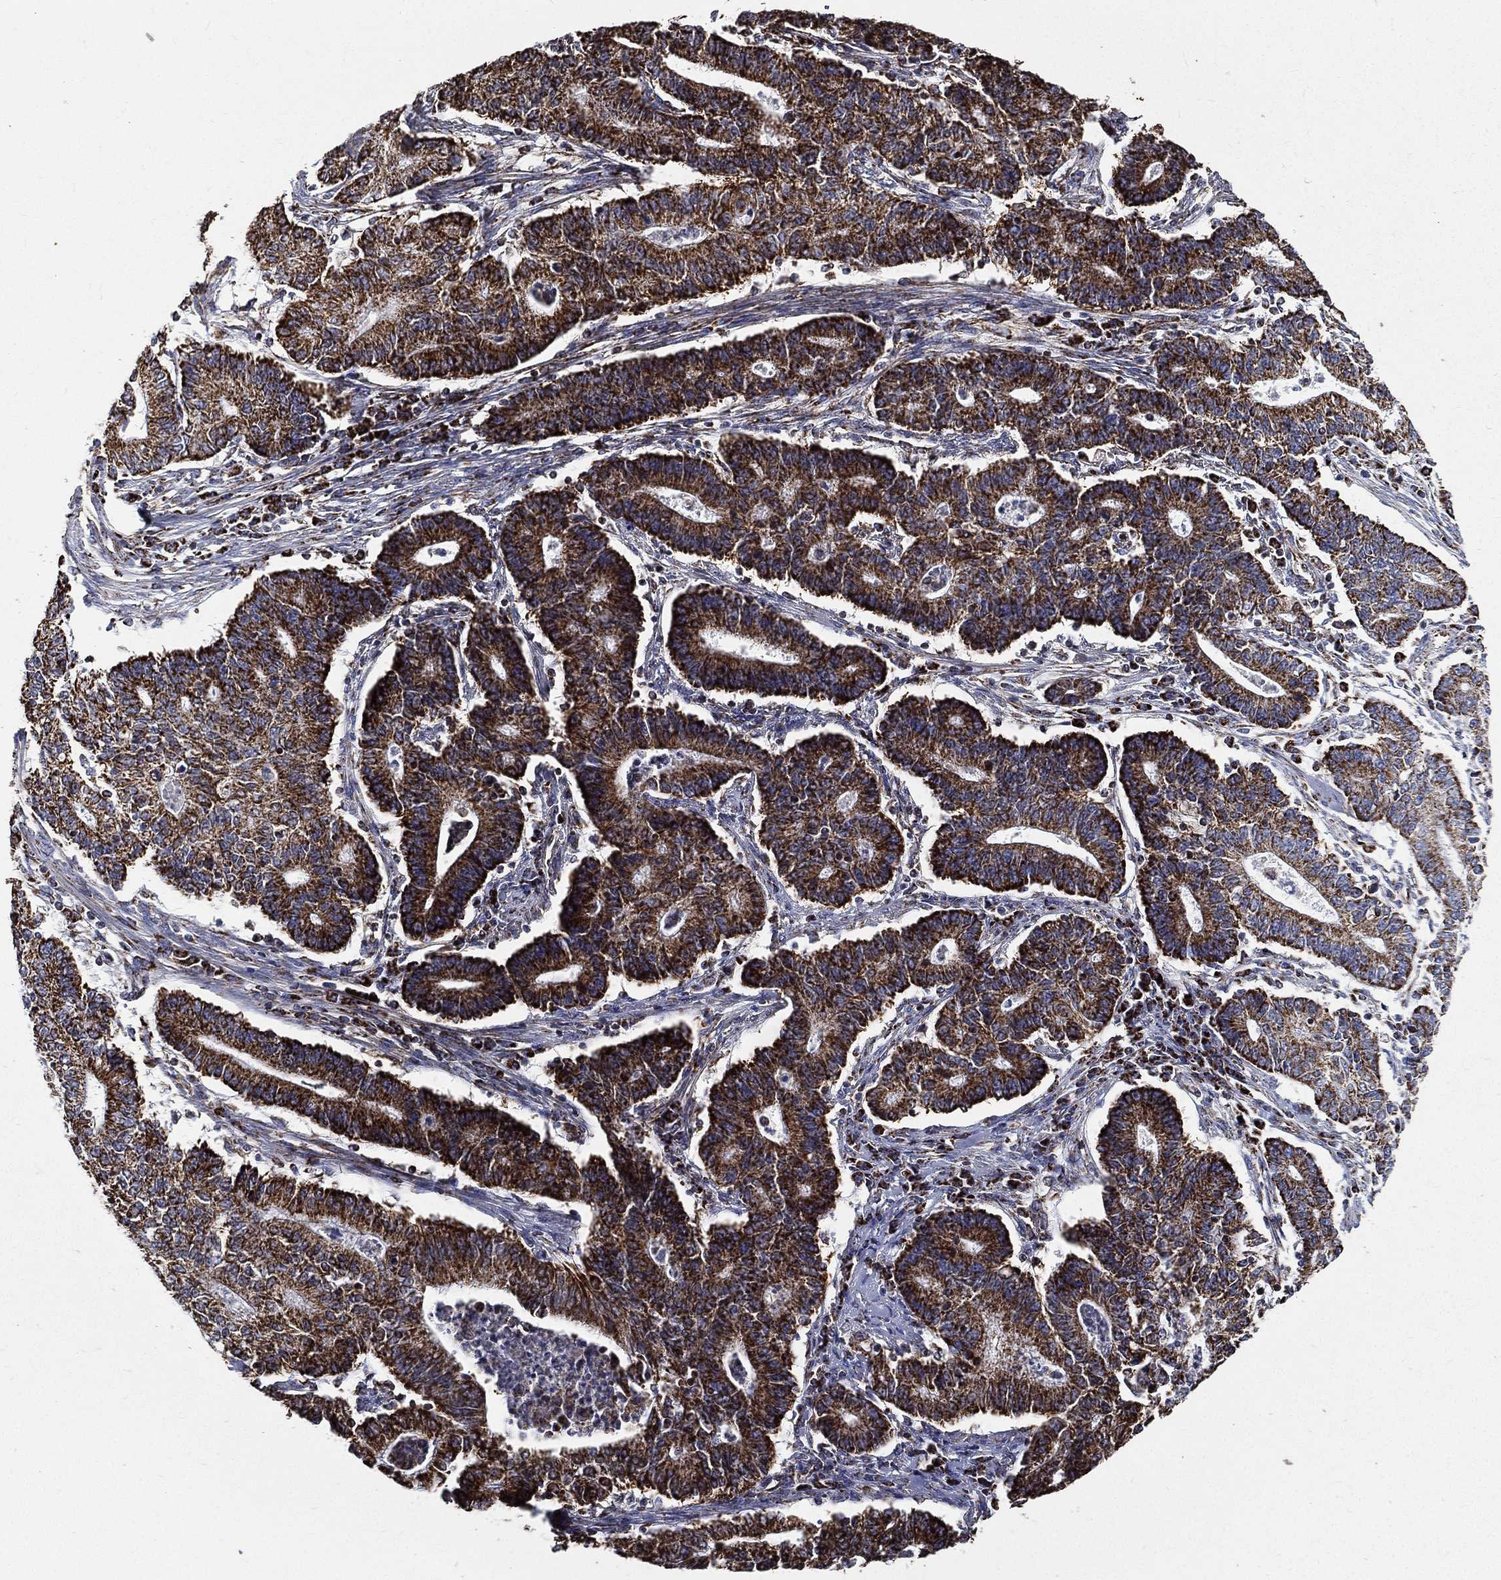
{"staining": {"intensity": "strong", "quantity": ">75%", "location": "cytoplasmic/membranous"}, "tissue": "endometrial cancer", "cell_type": "Tumor cells", "image_type": "cancer", "snomed": [{"axis": "morphology", "description": "Adenocarcinoma, NOS"}, {"axis": "topography", "description": "Uterus"}, {"axis": "topography", "description": "Endometrium"}], "caption": "IHC of adenocarcinoma (endometrial) demonstrates high levels of strong cytoplasmic/membranous staining in approximately >75% of tumor cells.", "gene": "NDUFAB1", "patient": {"sex": "female", "age": 54}}